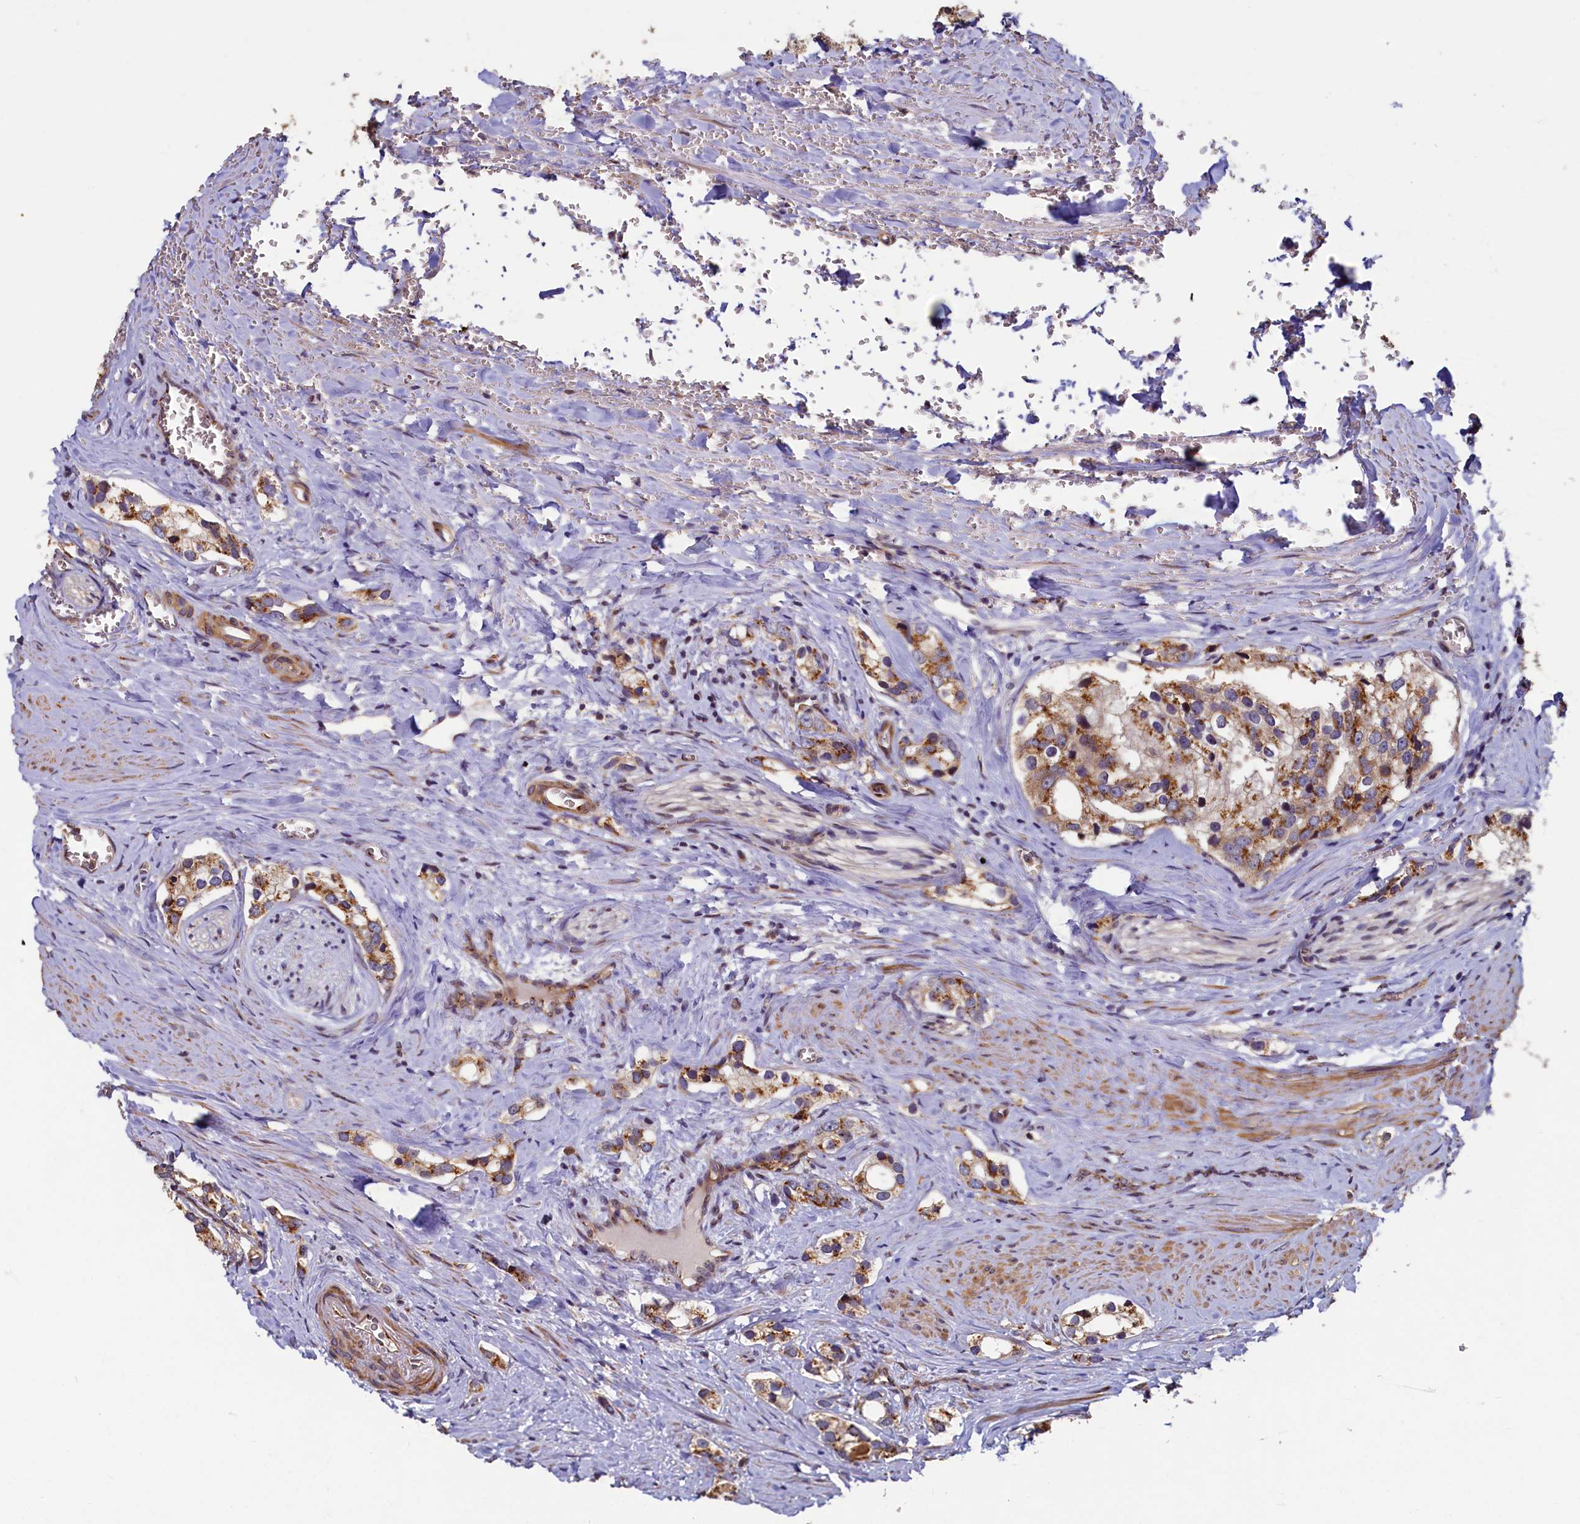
{"staining": {"intensity": "moderate", "quantity": ">75%", "location": "cytoplasmic/membranous"}, "tissue": "prostate cancer", "cell_type": "Tumor cells", "image_type": "cancer", "snomed": [{"axis": "morphology", "description": "Adenocarcinoma, High grade"}, {"axis": "topography", "description": "Prostate"}], "caption": "Immunohistochemistry (IHC) of adenocarcinoma (high-grade) (prostate) demonstrates medium levels of moderate cytoplasmic/membranous expression in approximately >75% of tumor cells. (Stains: DAB (3,3'-diaminobenzidine) in brown, nuclei in blue, Microscopy: brightfield microscopy at high magnification).", "gene": "TMEM181", "patient": {"sex": "male", "age": 66}}